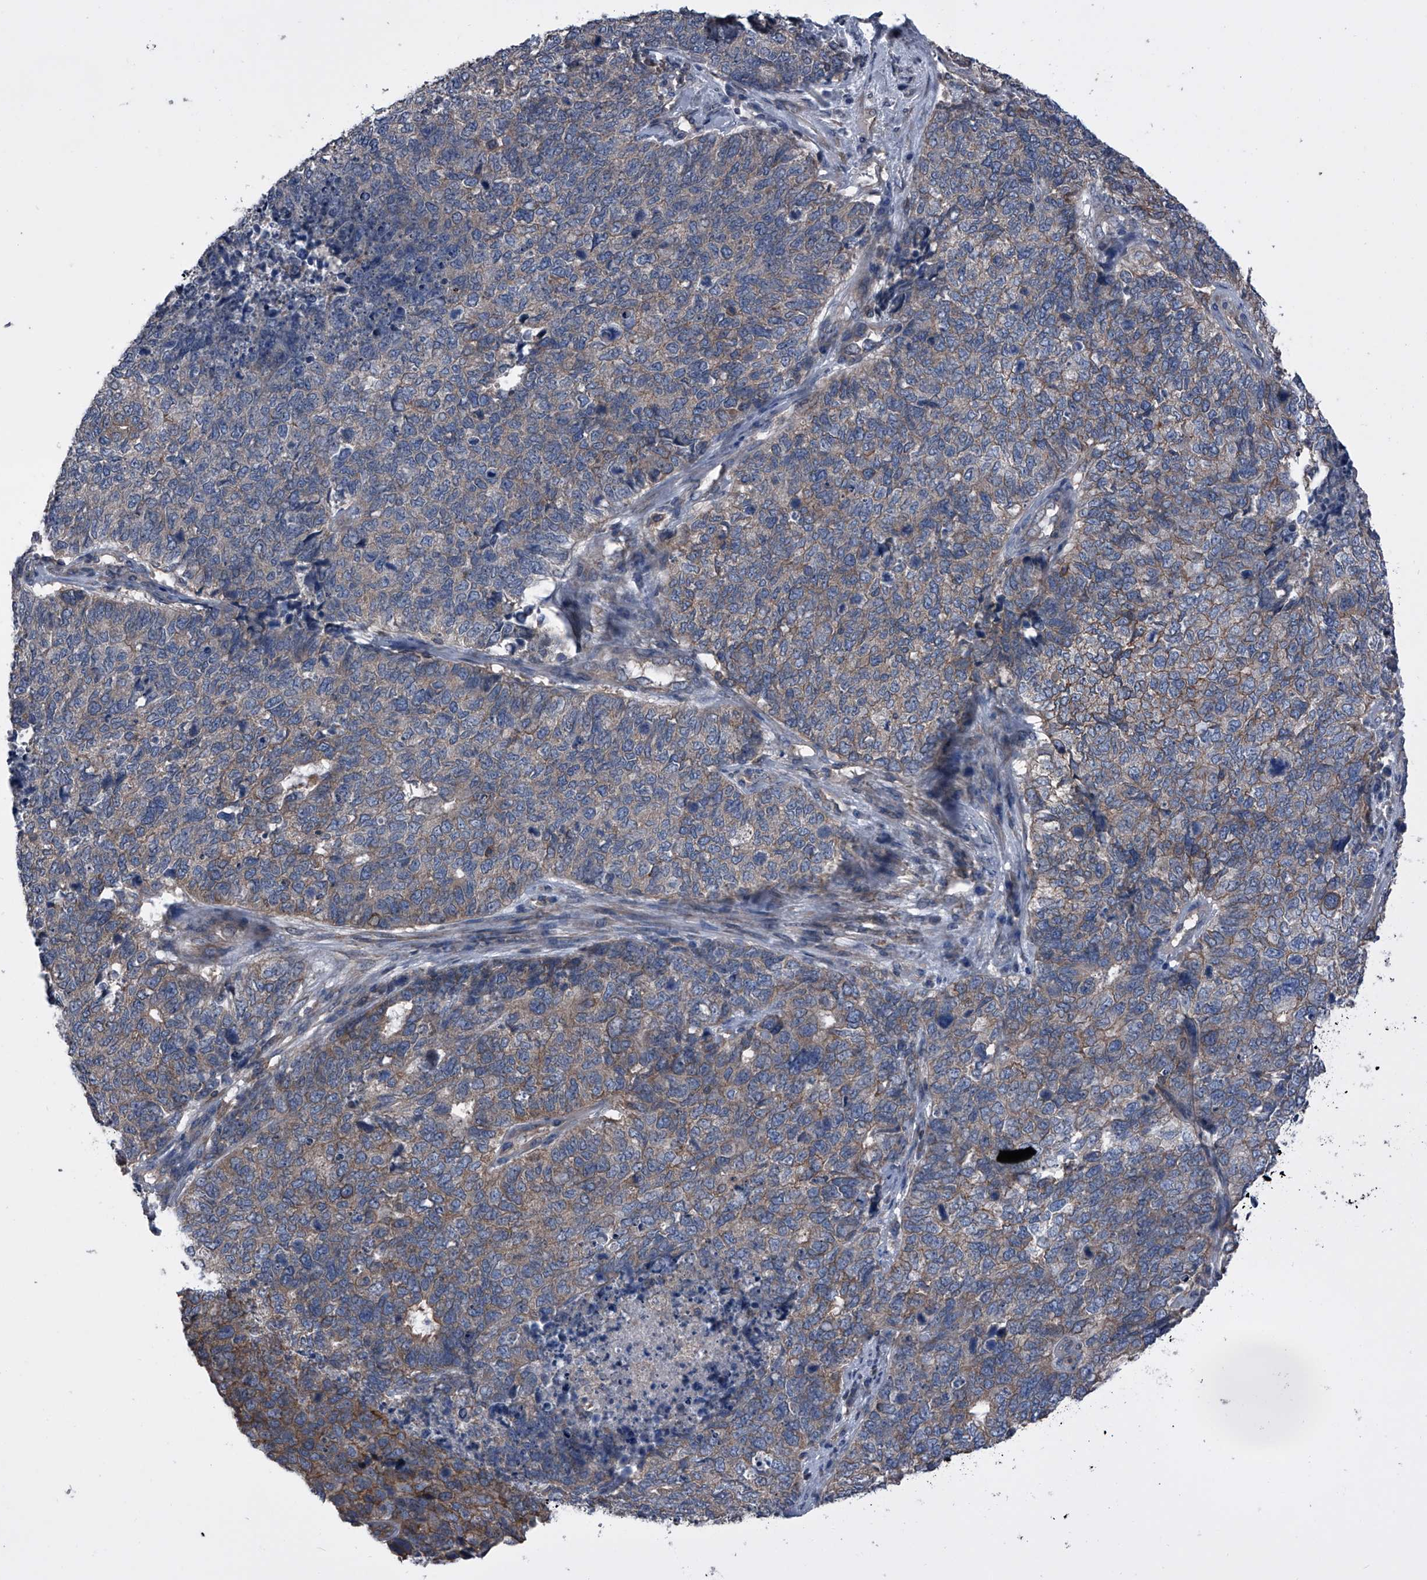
{"staining": {"intensity": "weak", "quantity": "<25%", "location": "cytoplasmic/membranous"}, "tissue": "cervical cancer", "cell_type": "Tumor cells", "image_type": "cancer", "snomed": [{"axis": "morphology", "description": "Squamous cell carcinoma, NOS"}, {"axis": "topography", "description": "Cervix"}], "caption": "A high-resolution photomicrograph shows immunohistochemistry (IHC) staining of squamous cell carcinoma (cervical), which exhibits no significant expression in tumor cells.", "gene": "PIP5K1A", "patient": {"sex": "female", "age": 63}}